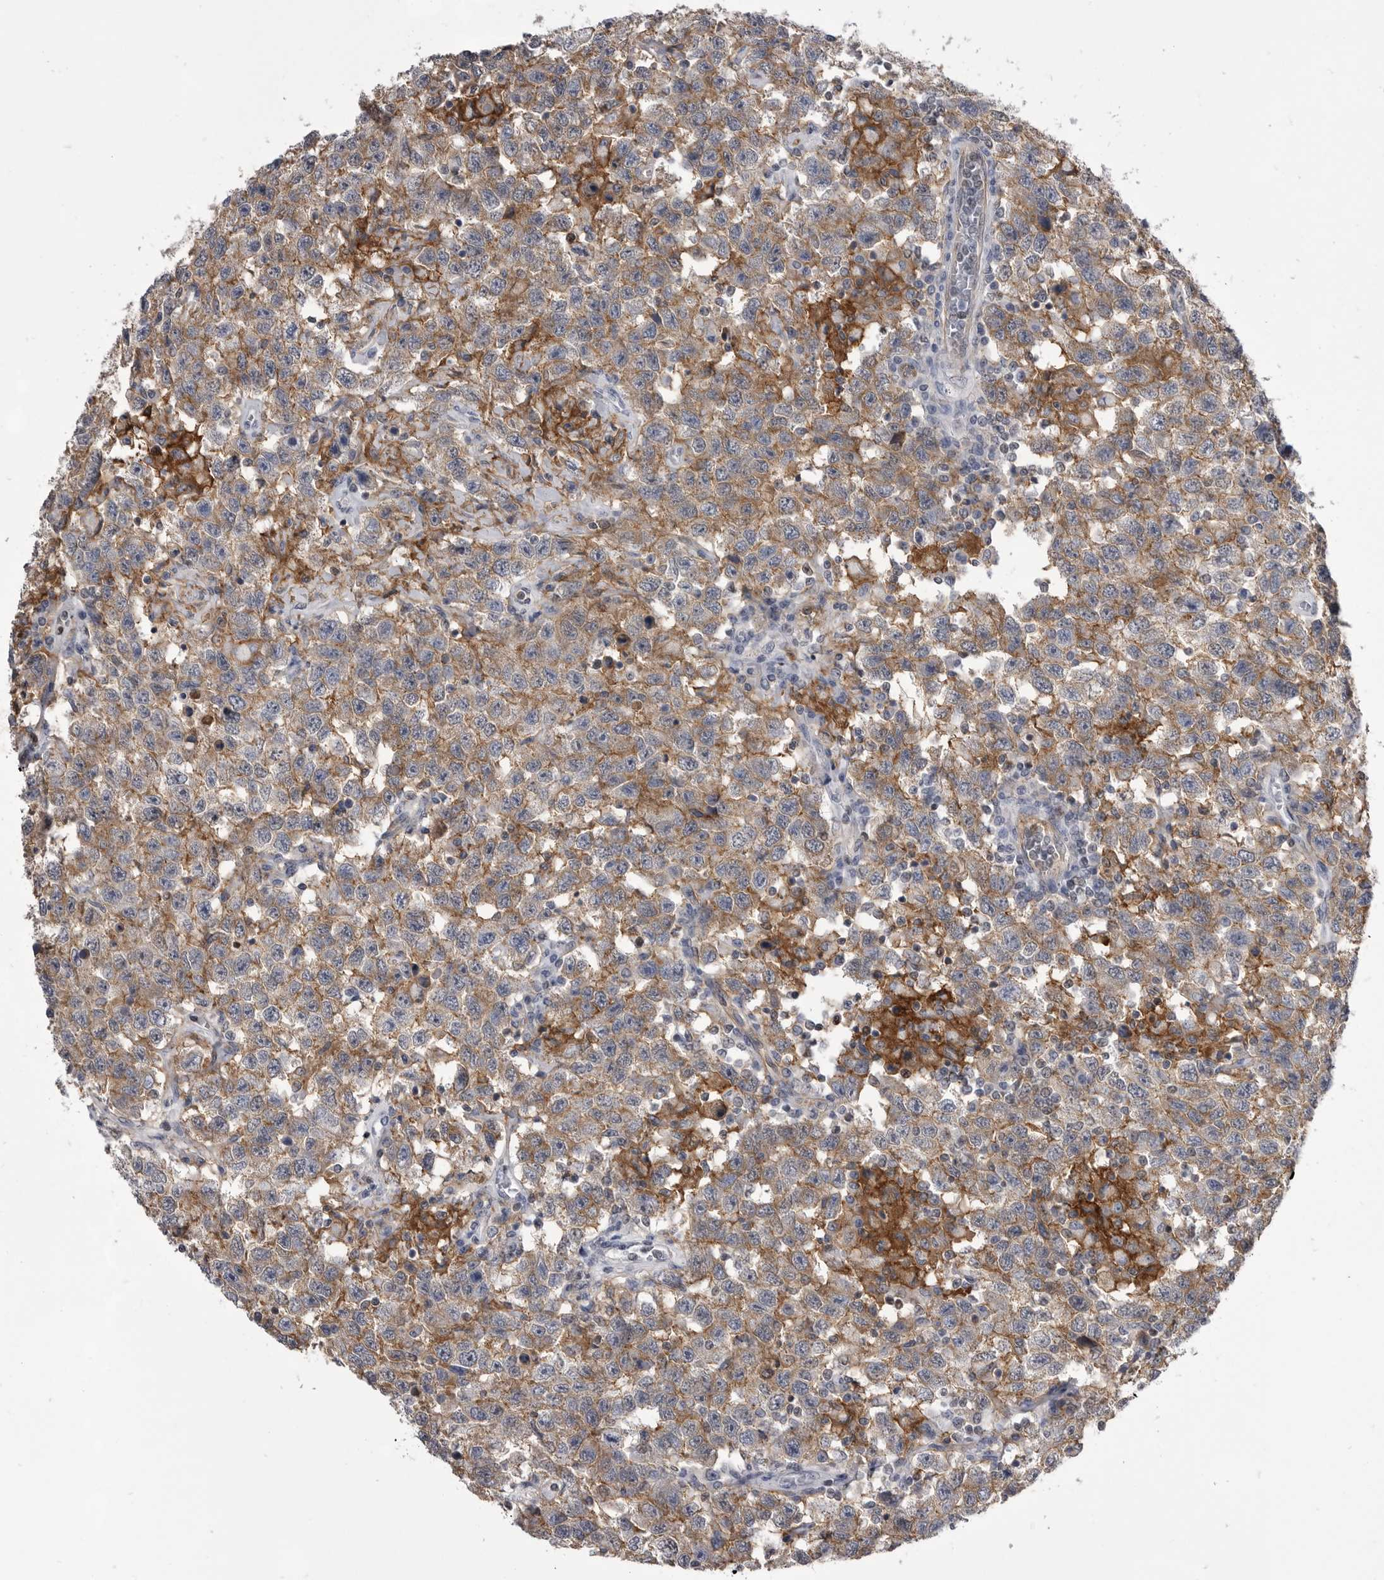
{"staining": {"intensity": "weak", "quantity": "<25%", "location": "cytoplasmic/membranous"}, "tissue": "testis cancer", "cell_type": "Tumor cells", "image_type": "cancer", "snomed": [{"axis": "morphology", "description": "Seminoma, NOS"}, {"axis": "topography", "description": "Testis"}], "caption": "This is an immunohistochemistry (IHC) image of testis cancer (seminoma). There is no staining in tumor cells.", "gene": "OPLAH", "patient": {"sex": "male", "age": 41}}